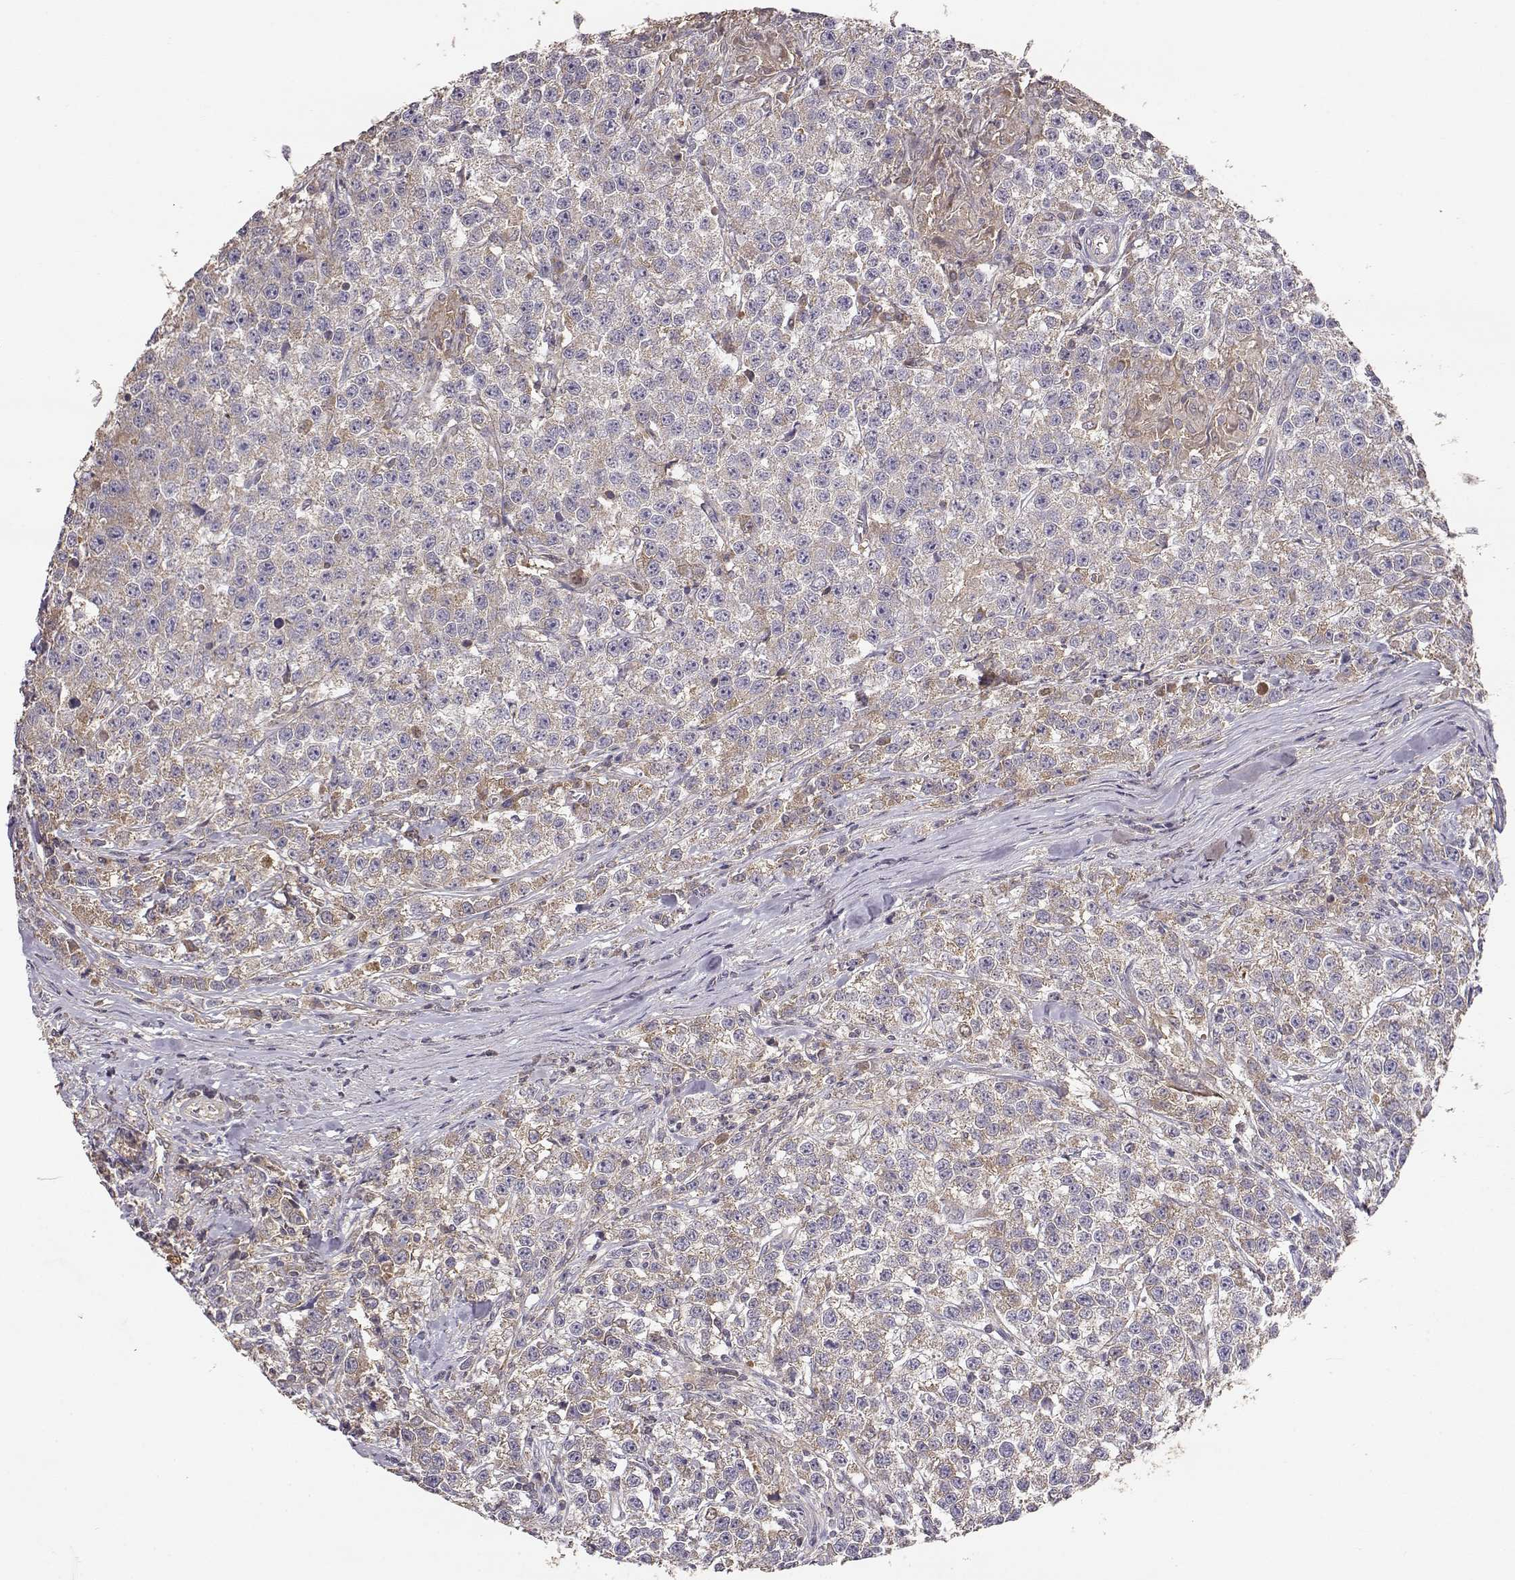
{"staining": {"intensity": "weak", "quantity": ">75%", "location": "cytoplasmic/membranous"}, "tissue": "testis cancer", "cell_type": "Tumor cells", "image_type": "cancer", "snomed": [{"axis": "morphology", "description": "Seminoma, NOS"}, {"axis": "topography", "description": "Testis"}], "caption": "Immunohistochemistry histopathology image of neoplastic tissue: testis seminoma stained using IHC shows low levels of weak protein expression localized specifically in the cytoplasmic/membranous of tumor cells, appearing as a cytoplasmic/membranous brown color.", "gene": "TARS3", "patient": {"sex": "male", "age": 59}}